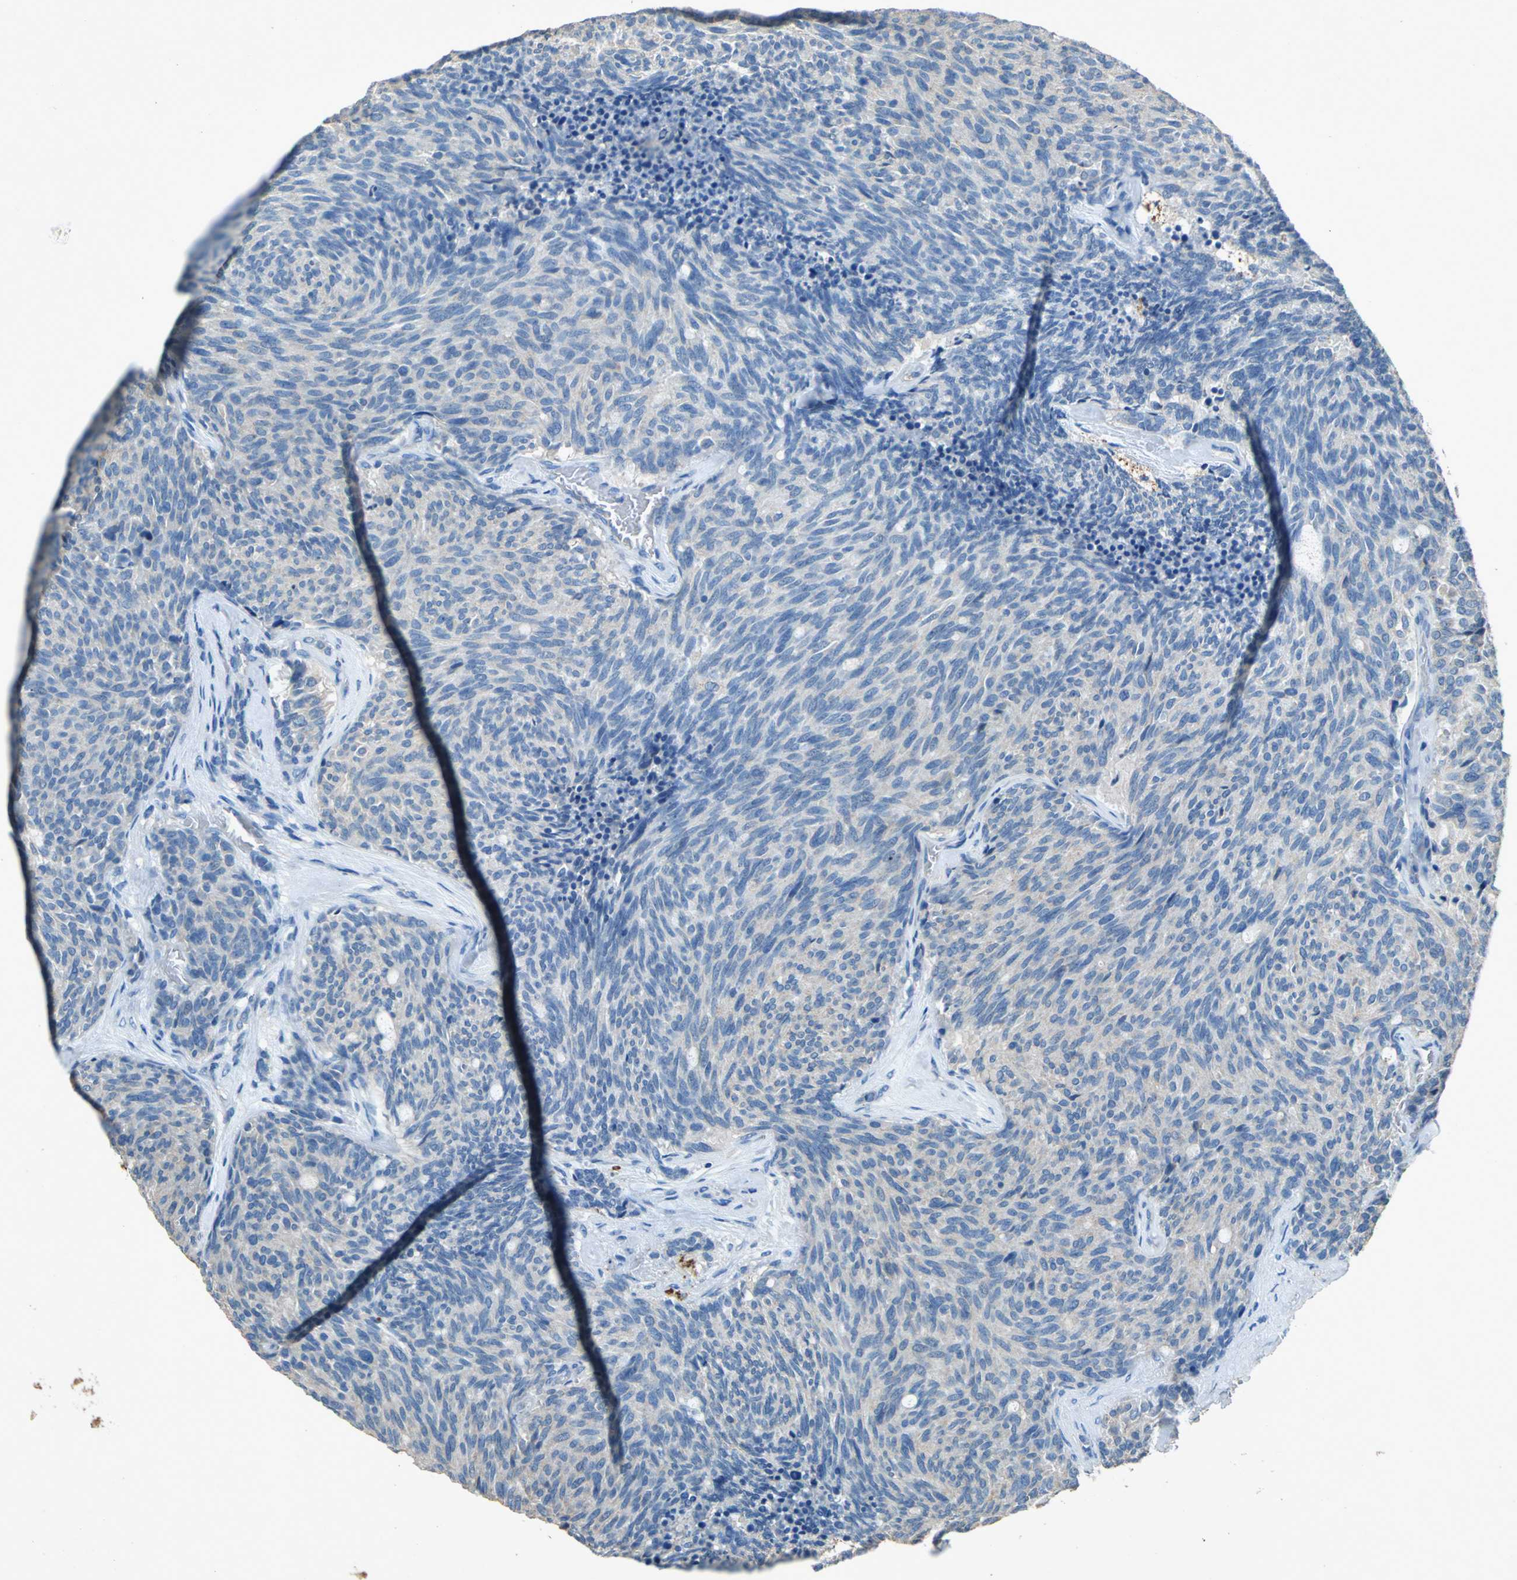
{"staining": {"intensity": "weak", "quantity": ">75%", "location": "cytoplasmic/membranous"}, "tissue": "carcinoid", "cell_type": "Tumor cells", "image_type": "cancer", "snomed": [{"axis": "morphology", "description": "Carcinoid, malignant, NOS"}, {"axis": "topography", "description": "Pancreas"}], "caption": "This image displays carcinoid stained with immunohistochemistry to label a protein in brown. The cytoplasmic/membranous of tumor cells show weak positivity for the protein. Nuclei are counter-stained blue.", "gene": "ADAMTS5", "patient": {"sex": "female", "age": 54}}